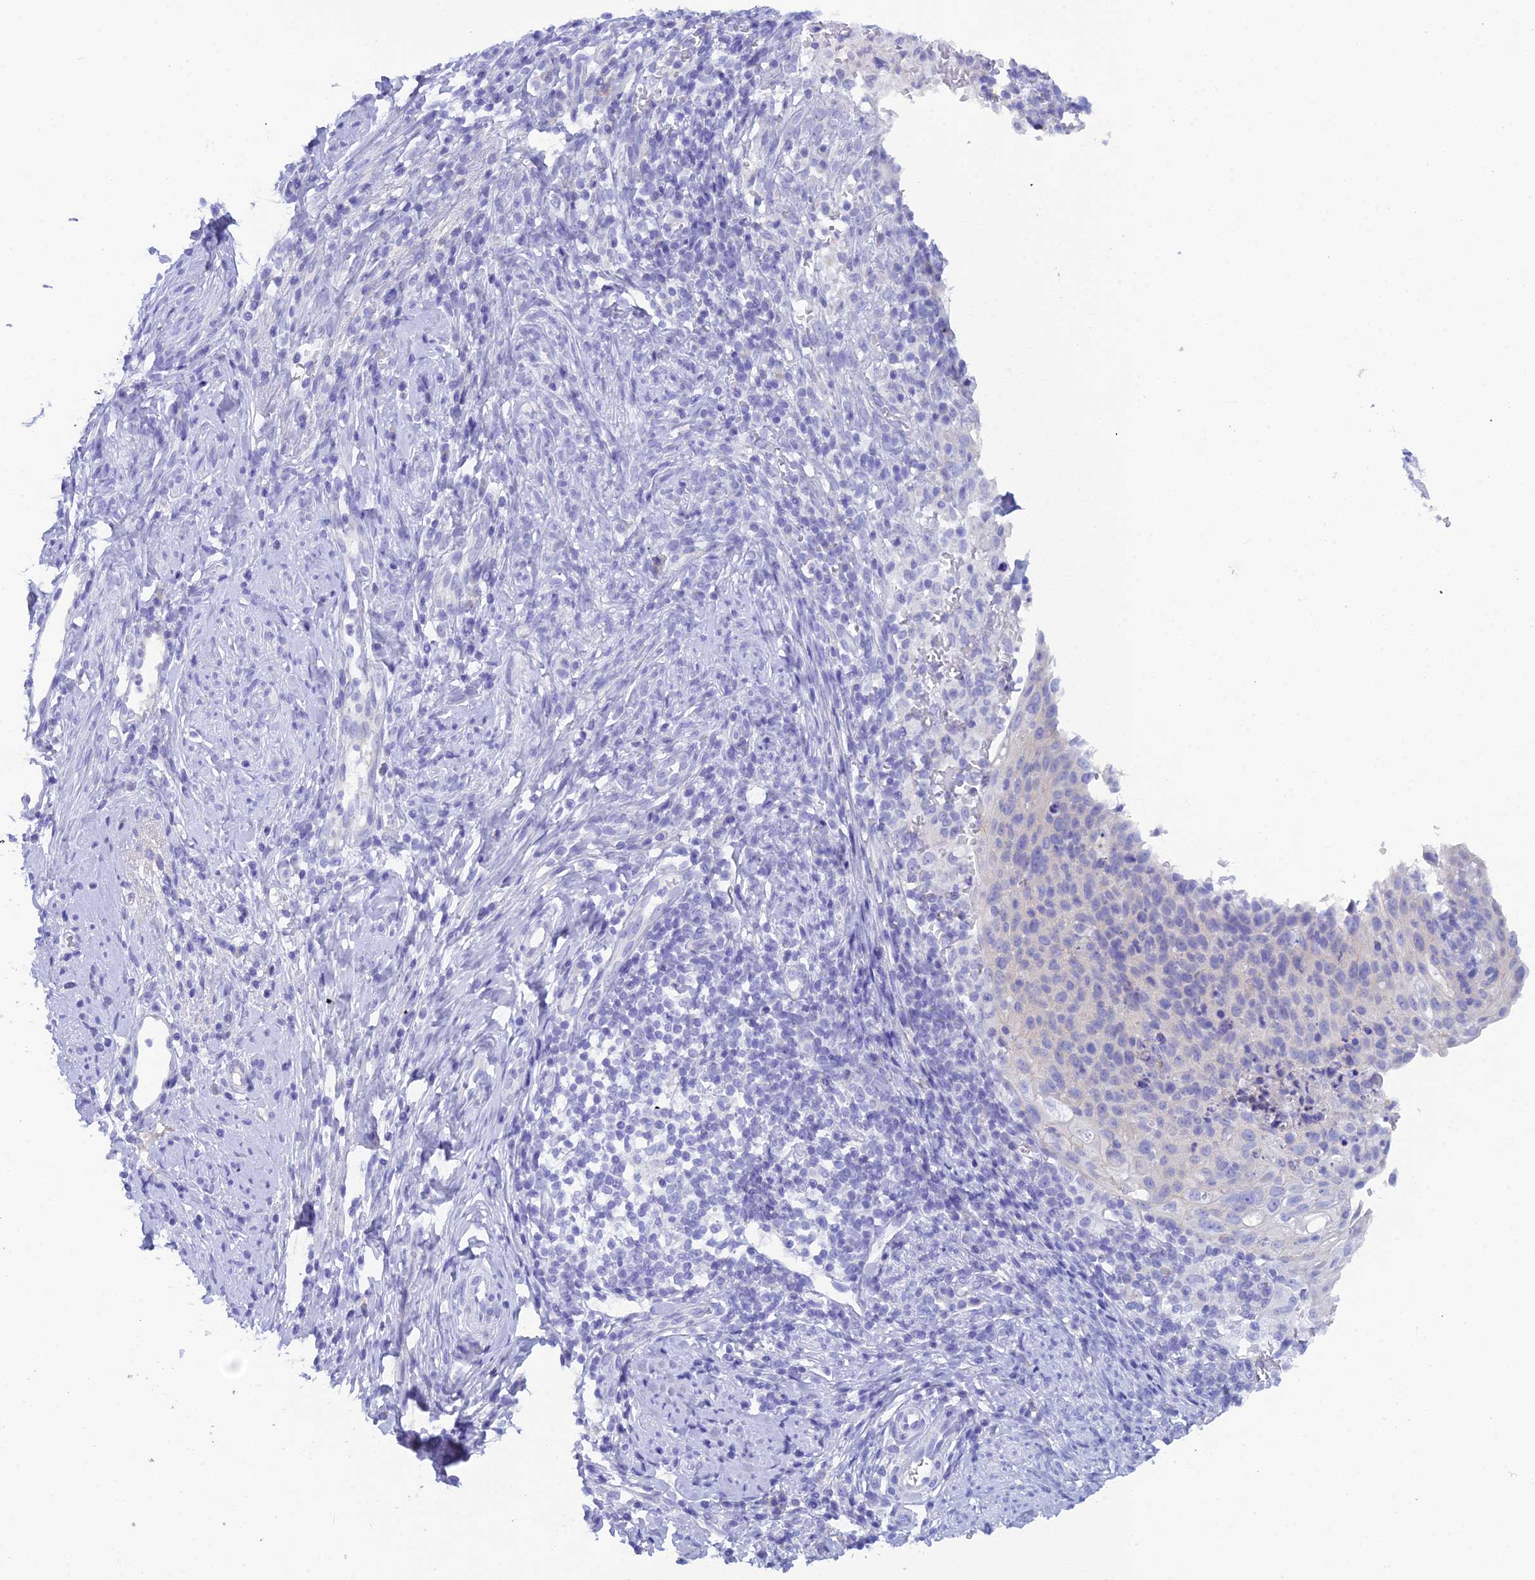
{"staining": {"intensity": "negative", "quantity": "none", "location": "none"}, "tissue": "cervical cancer", "cell_type": "Tumor cells", "image_type": "cancer", "snomed": [{"axis": "morphology", "description": "Squamous cell carcinoma, NOS"}, {"axis": "topography", "description": "Cervix"}], "caption": "This image is of cervical cancer (squamous cell carcinoma) stained with immunohistochemistry (IHC) to label a protein in brown with the nuclei are counter-stained blue. There is no positivity in tumor cells.", "gene": "REG1A", "patient": {"sex": "female", "age": 70}}